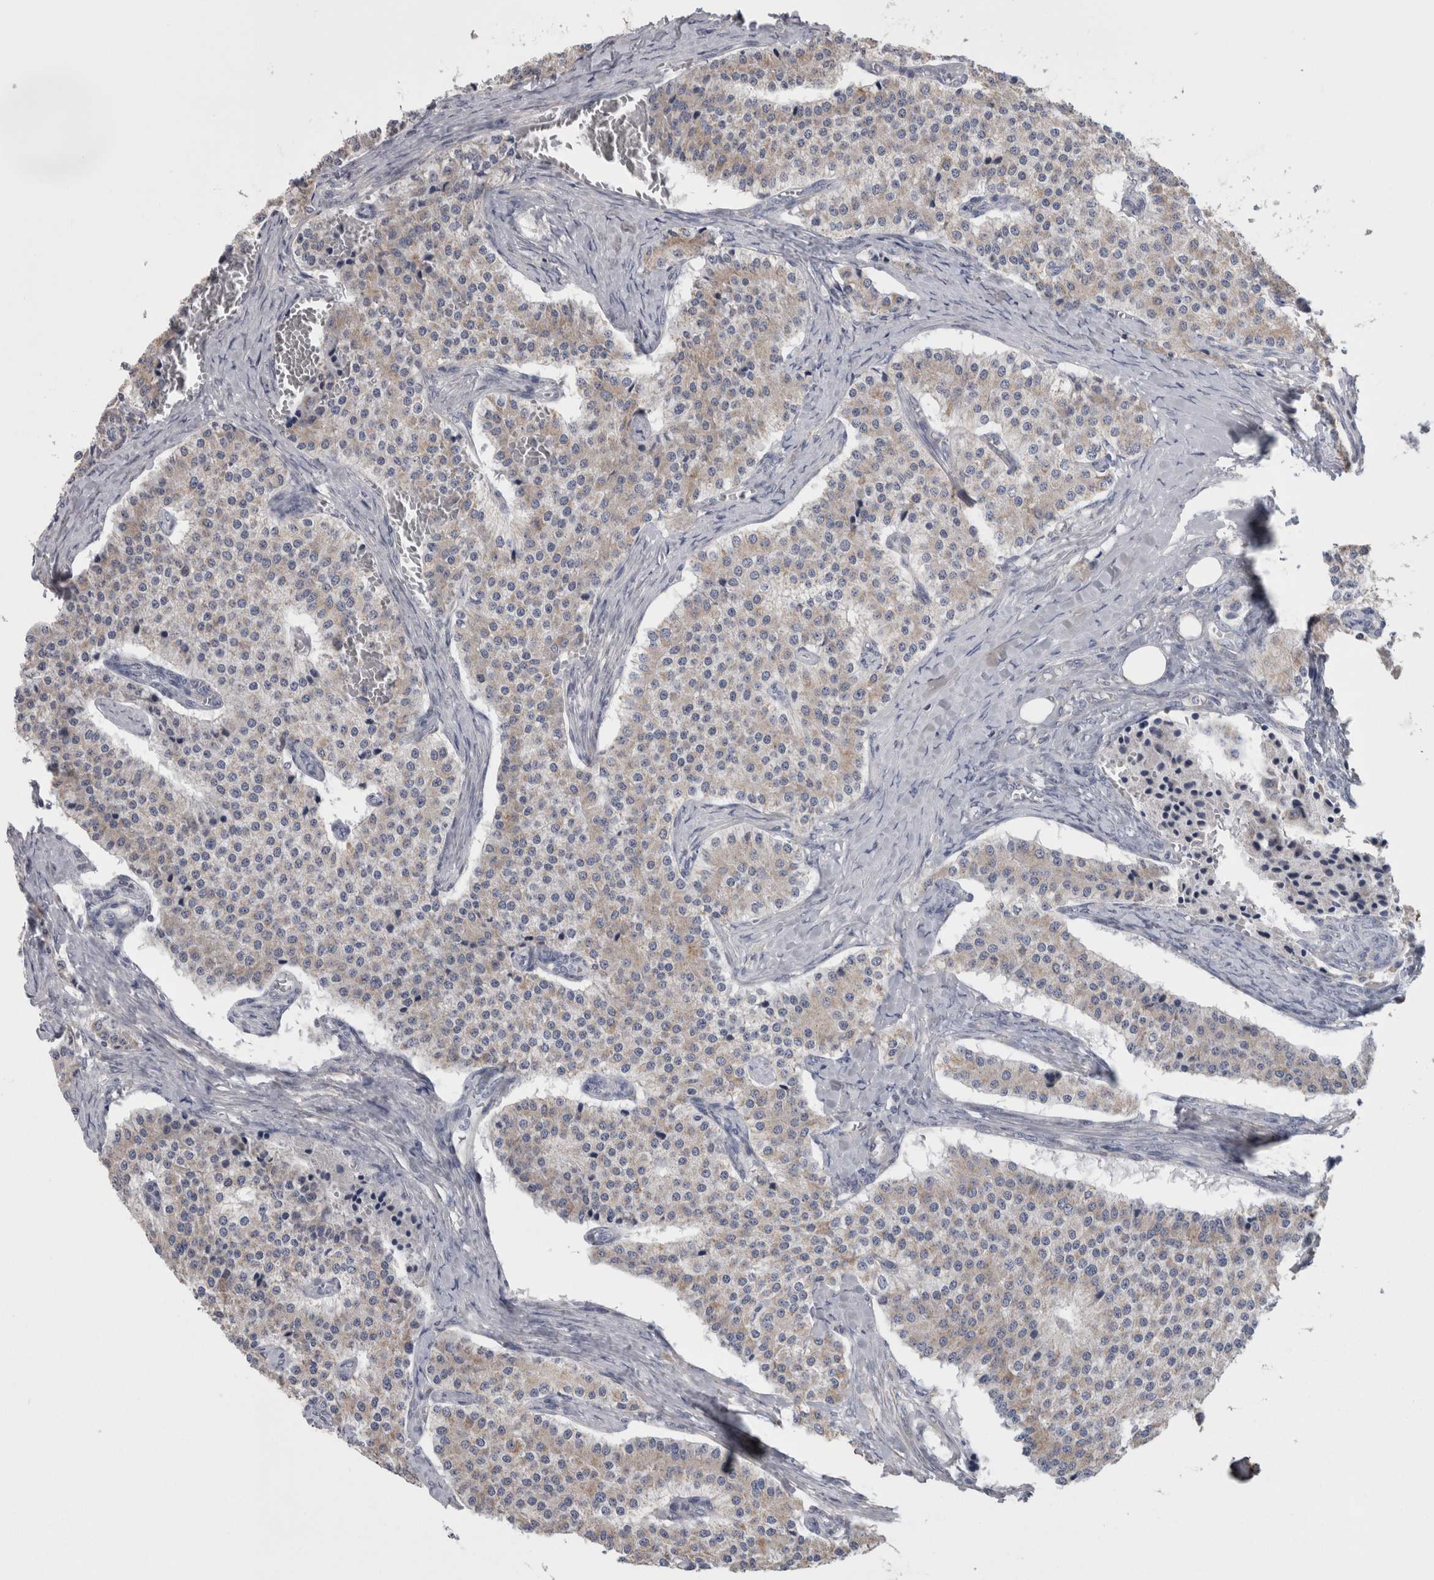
{"staining": {"intensity": "weak", "quantity": "<25%", "location": "cytoplasmic/membranous"}, "tissue": "carcinoid", "cell_type": "Tumor cells", "image_type": "cancer", "snomed": [{"axis": "morphology", "description": "Carcinoid, malignant, NOS"}, {"axis": "topography", "description": "Colon"}], "caption": "Carcinoid stained for a protein using IHC reveals no positivity tumor cells.", "gene": "GDAP1", "patient": {"sex": "female", "age": 52}}